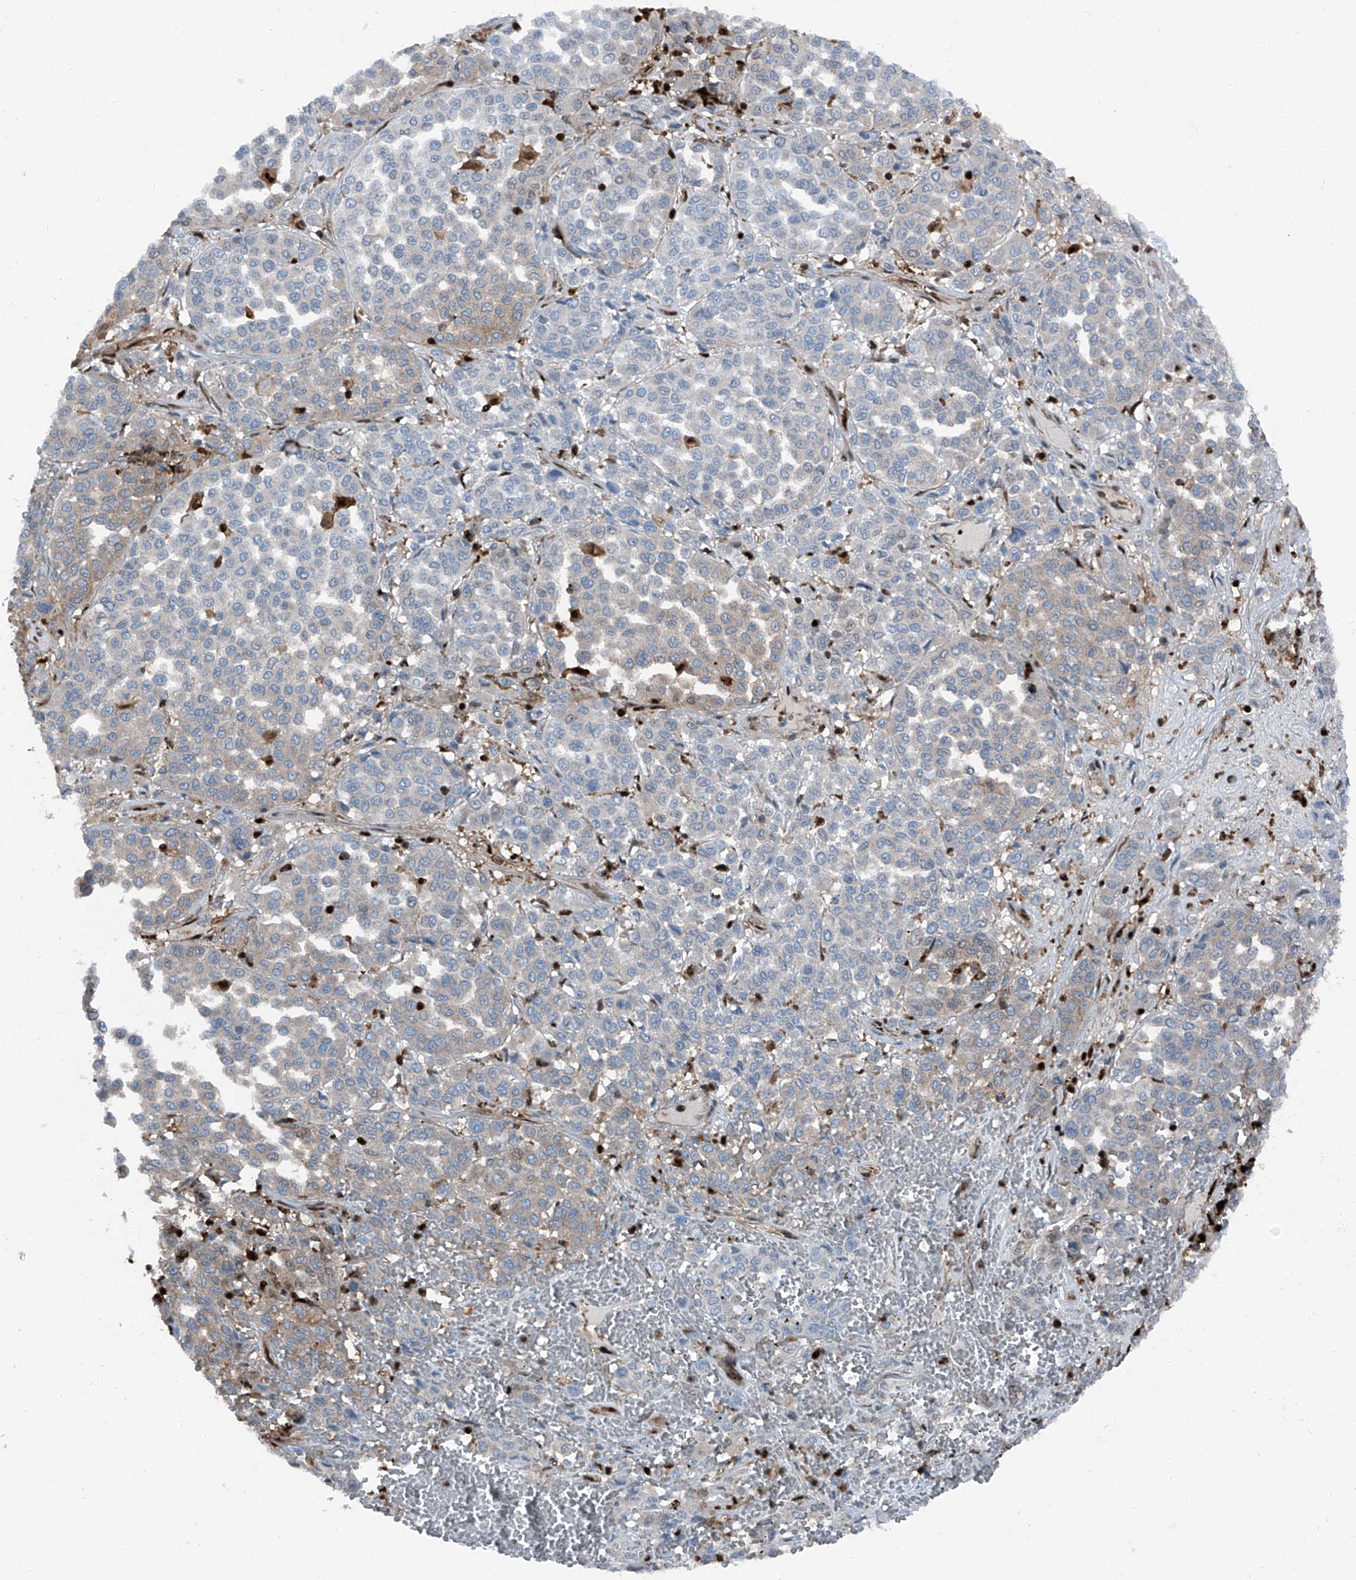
{"staining": {"intensity": "negative", "quantity": "none", "location": "none"}, "tissue": "melanoma", "cell_type": "Tumor cells", "image_type": "cancer", "snomed": [{"axis": "morphology", "description": "Malignant melanoma, Metastatic site"}, {"axis": "topography", "description": "Pancreas"}], "caption": "High power microscopy micrograph of an IHC histopathology image of melanoma, revealing no significant expression in tumor cells. (DAB (3,3'-diaminobenzidine) IHC with hematoxylin counter stain).", "gene": "PSMB10", "patient": {"sex": "female", "age": 30}}